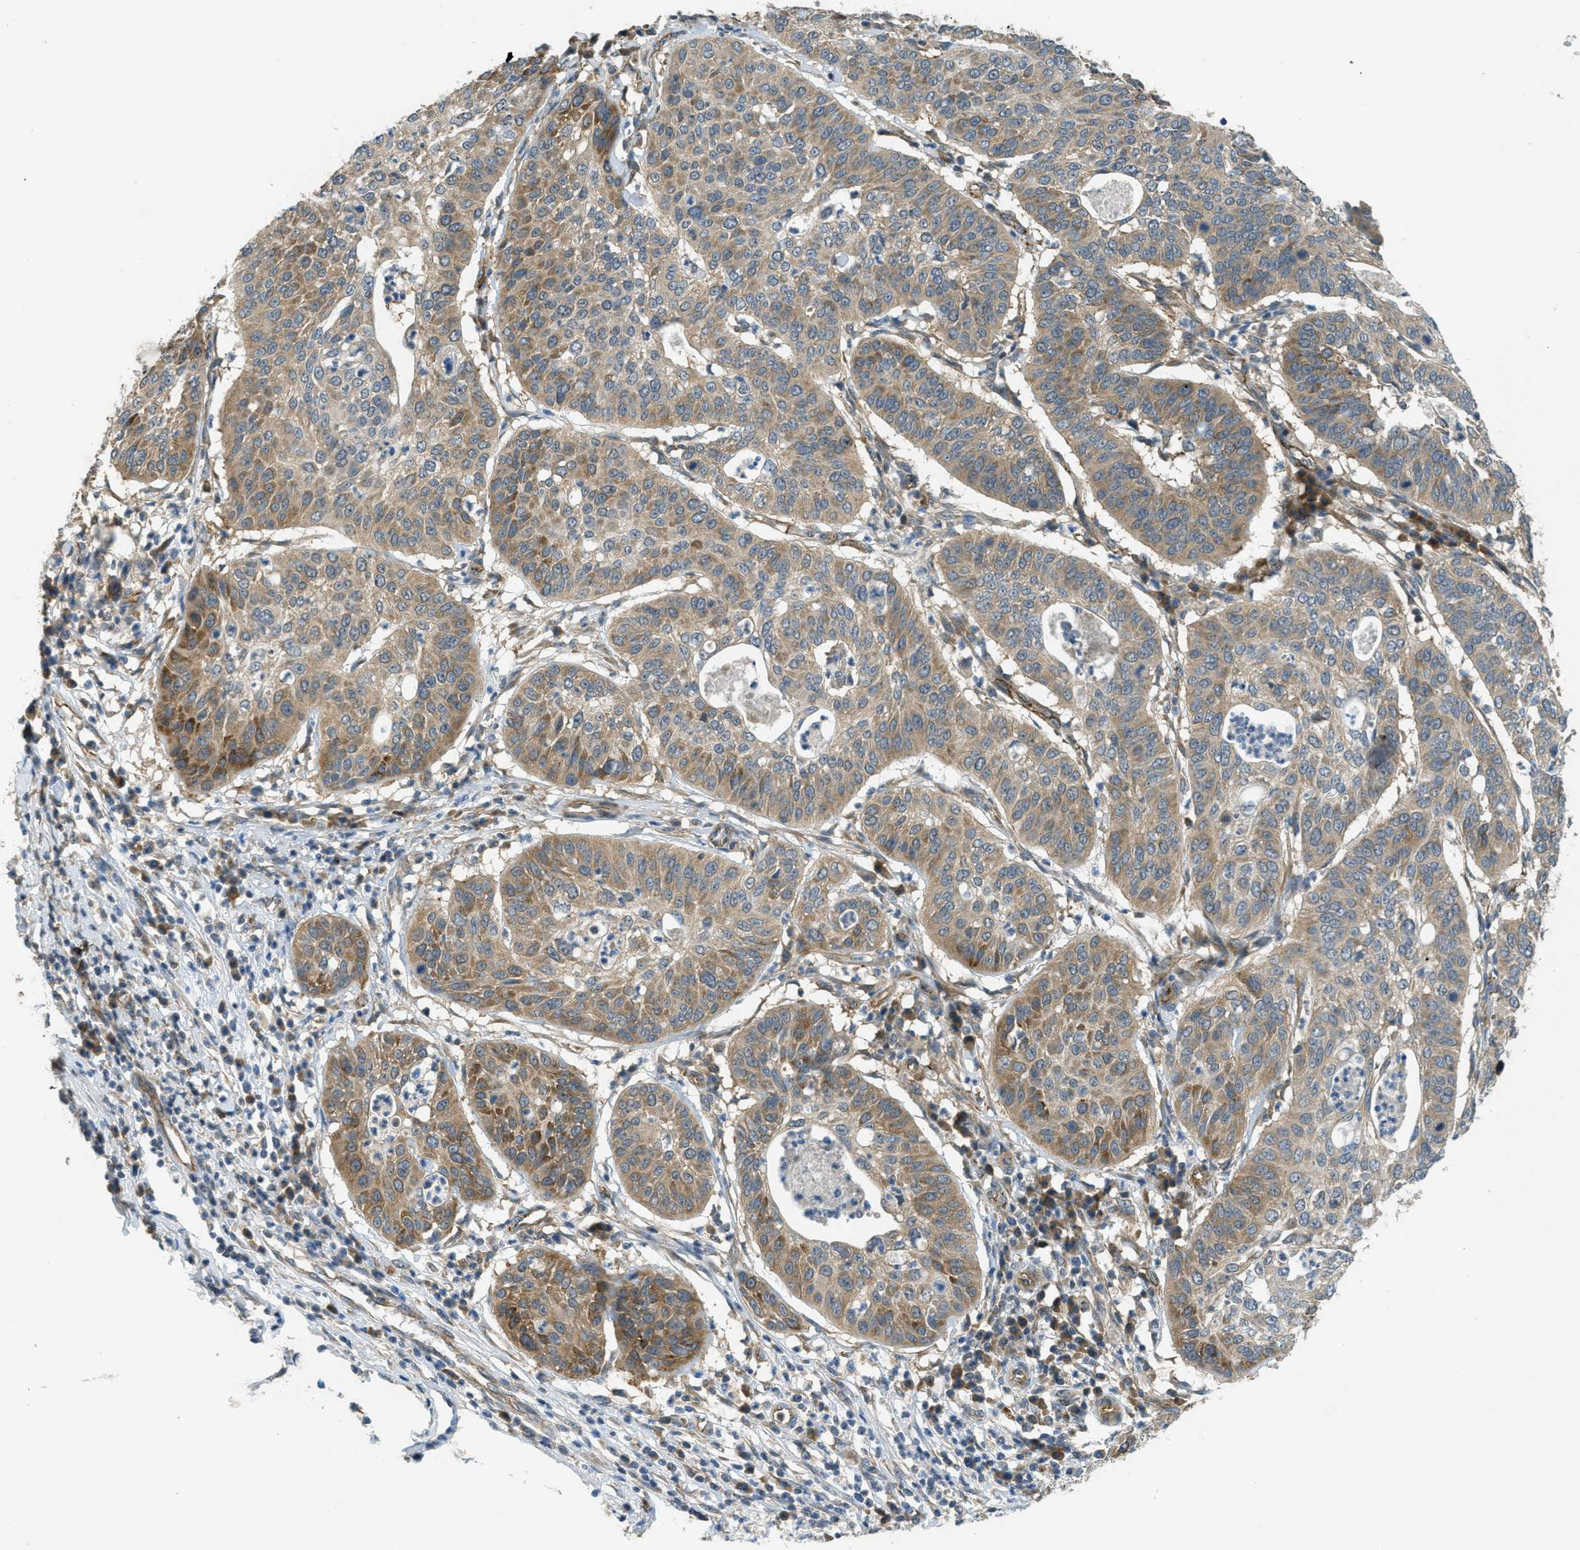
{"staining": {"intensity": "moderate", "quantity": ">75%", "location": "cytoplasmic/membranous"}, "tissue": "cervical cancer", "cell_type": "Tumor cells", "image_type": "cancer", "snomed": [{"axis": "morphology", "description": "Normal tissue, NOS"}, {"axis": "morphology", "description": "Squamous cell carcinoma, NOS"}, {"axis": "topography", "description": "Cervix"}], "caption": "DAB (3,3'-diaminobenzidine) immunohistochemical staining of cervical squamous cell carcinoma demonstrates moderate cytoplasmic/membranous protein expression in approximately >75% of tumor cells.", "gene": "JCAD", "patient": {"sex": "female", "age": 39}}